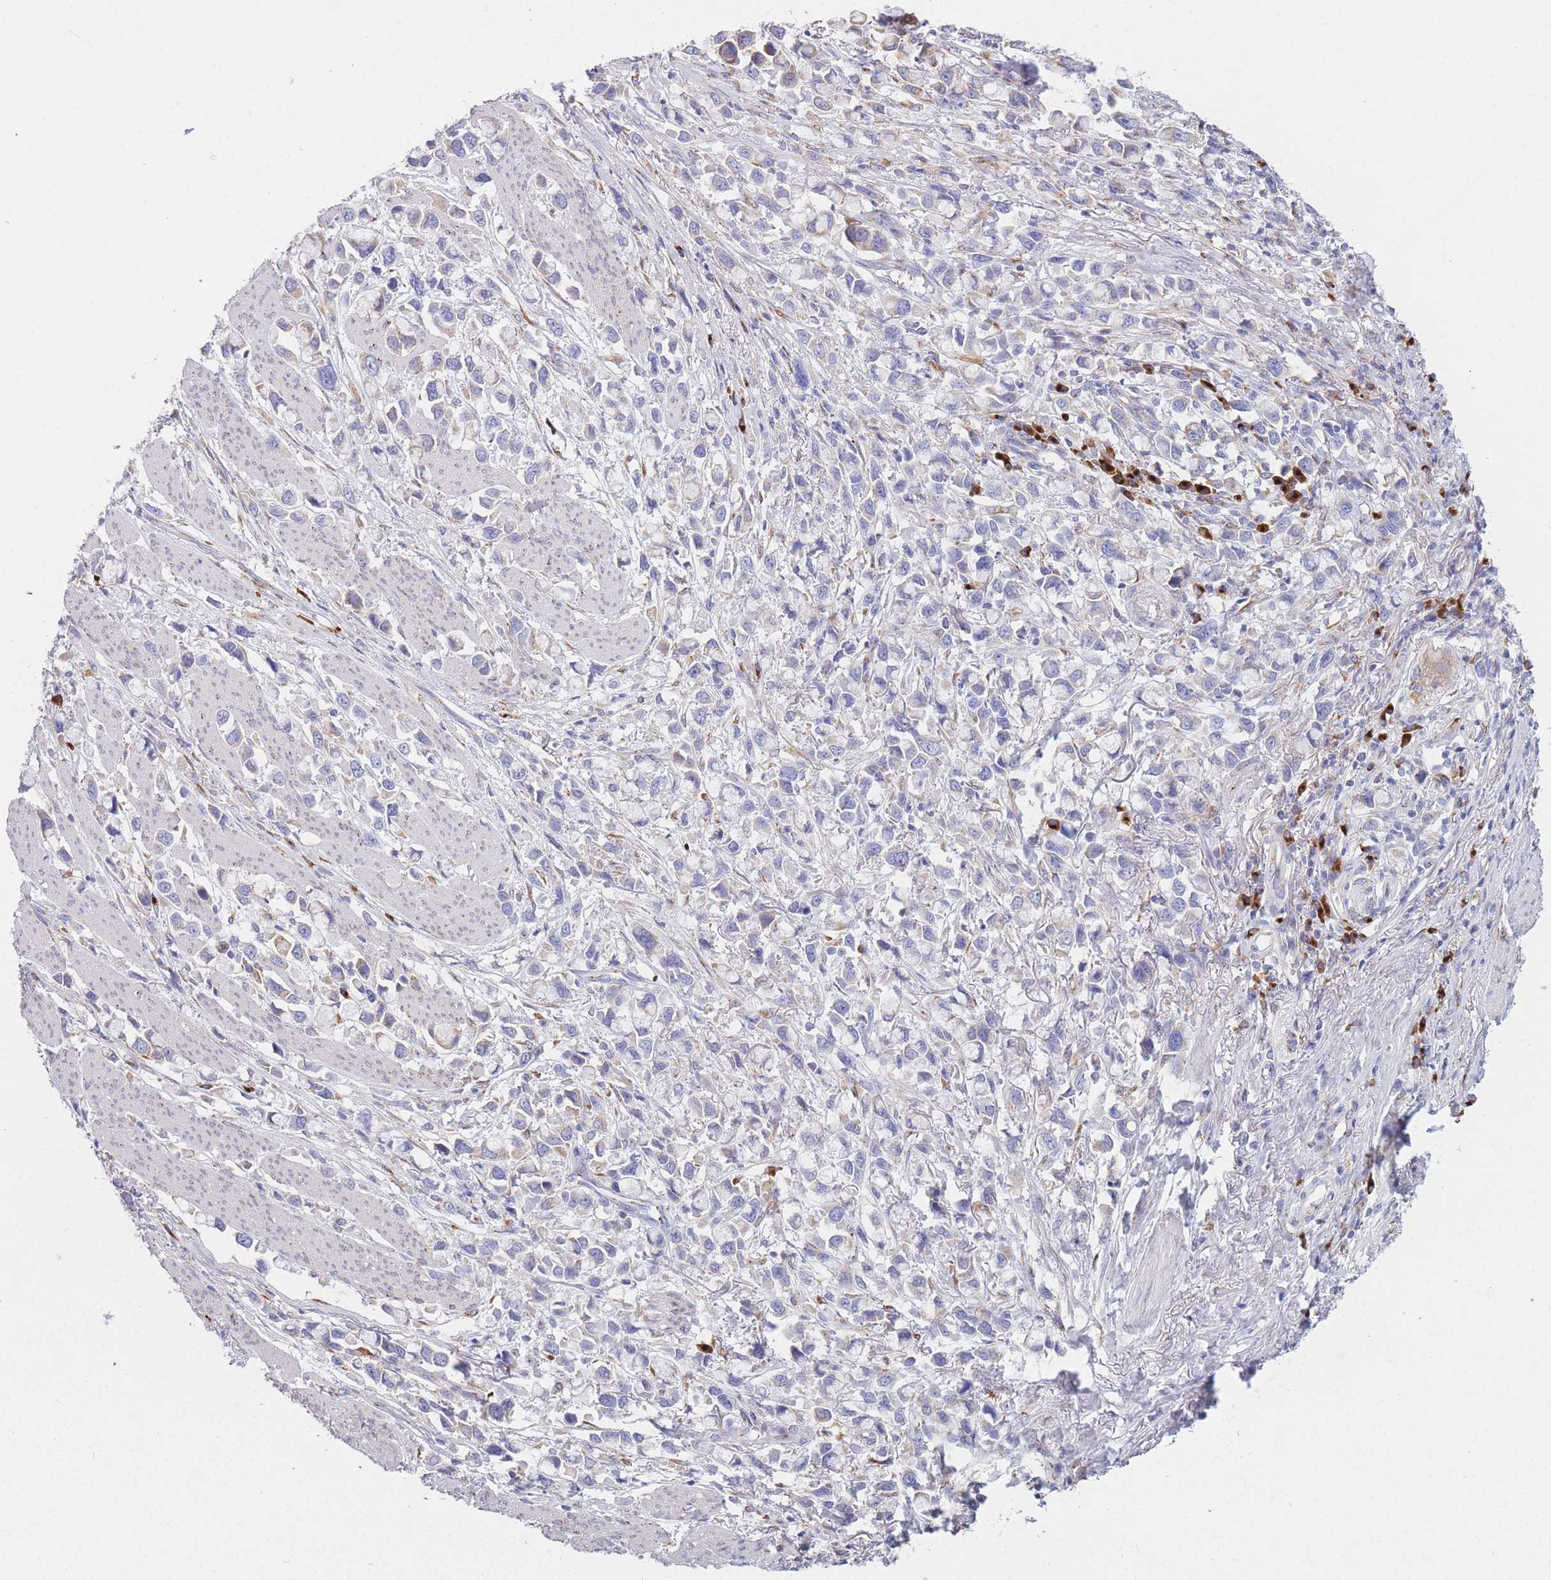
{"staining": {"intensity": "moderate", "quantity": "<25%", "location": "cytoplasmic/membranous"}, "tissue": "stomach cancer", "cell_type": "Tumor cells", "image_type": "cancer", "snomed": [{"axis": "morphology", "description": "Adenocarcinoma, NOS"}, {"axis": "topography", "description": "Stomach"}], "caption": "Stomach cancer was stained to show a protein in brown. There is low levels of moderate cytoplasmic/membranous positivity in approximately <25% of tumor cells.", "gene": "MRPL30", "patient": {"sex": "female", "age": 81}}